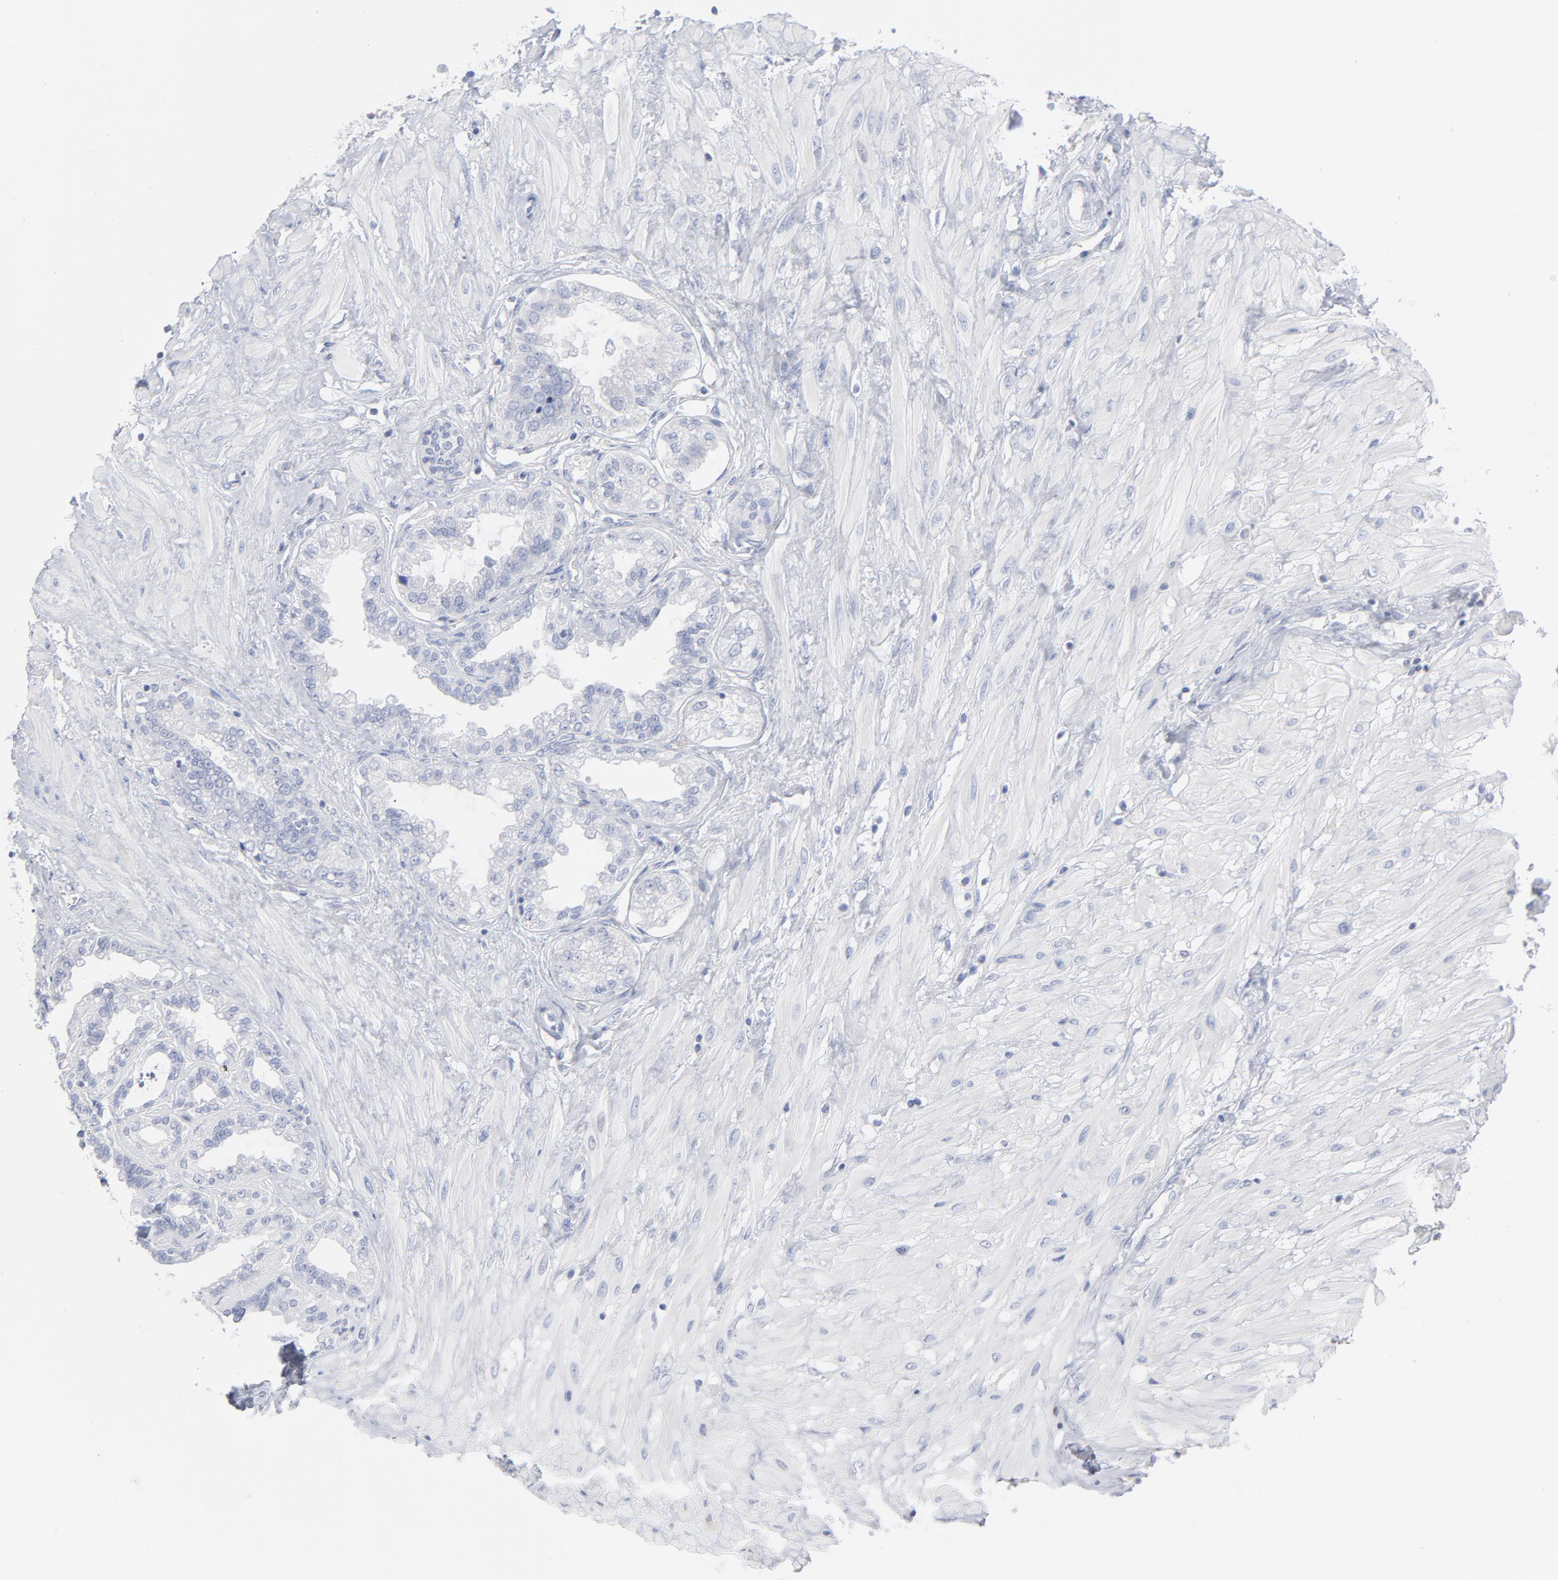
{"staining": {"intensity": "negative", "quantity": "none", "location": "none"}, "tissue": "seminal vesicle", "cell_type": "Glandular cells", "image_type": "normal", "snomed": [{"axis": "morphology", "description": "Normal tissue, NOS"}, {"axis": "morphology", "description": "Inflammation, NOS"}, {"axis": "topography", "description": "Urinary bladder"}, {"axis": "topography", "description": "Prostate"}, {"axis": "topography", "description": "Seminal veicle"}], "caption": "The immunohistochemistry image has no significant staining in glandular cells of seminal vesicle. (Brightfield microscopy of DAB (3,3'-diaminobenzidine) immunohistochemistry (IHC) at high magnification).", "gene": "P2RY8", "patient": {"sex": "male", "age": 82}}